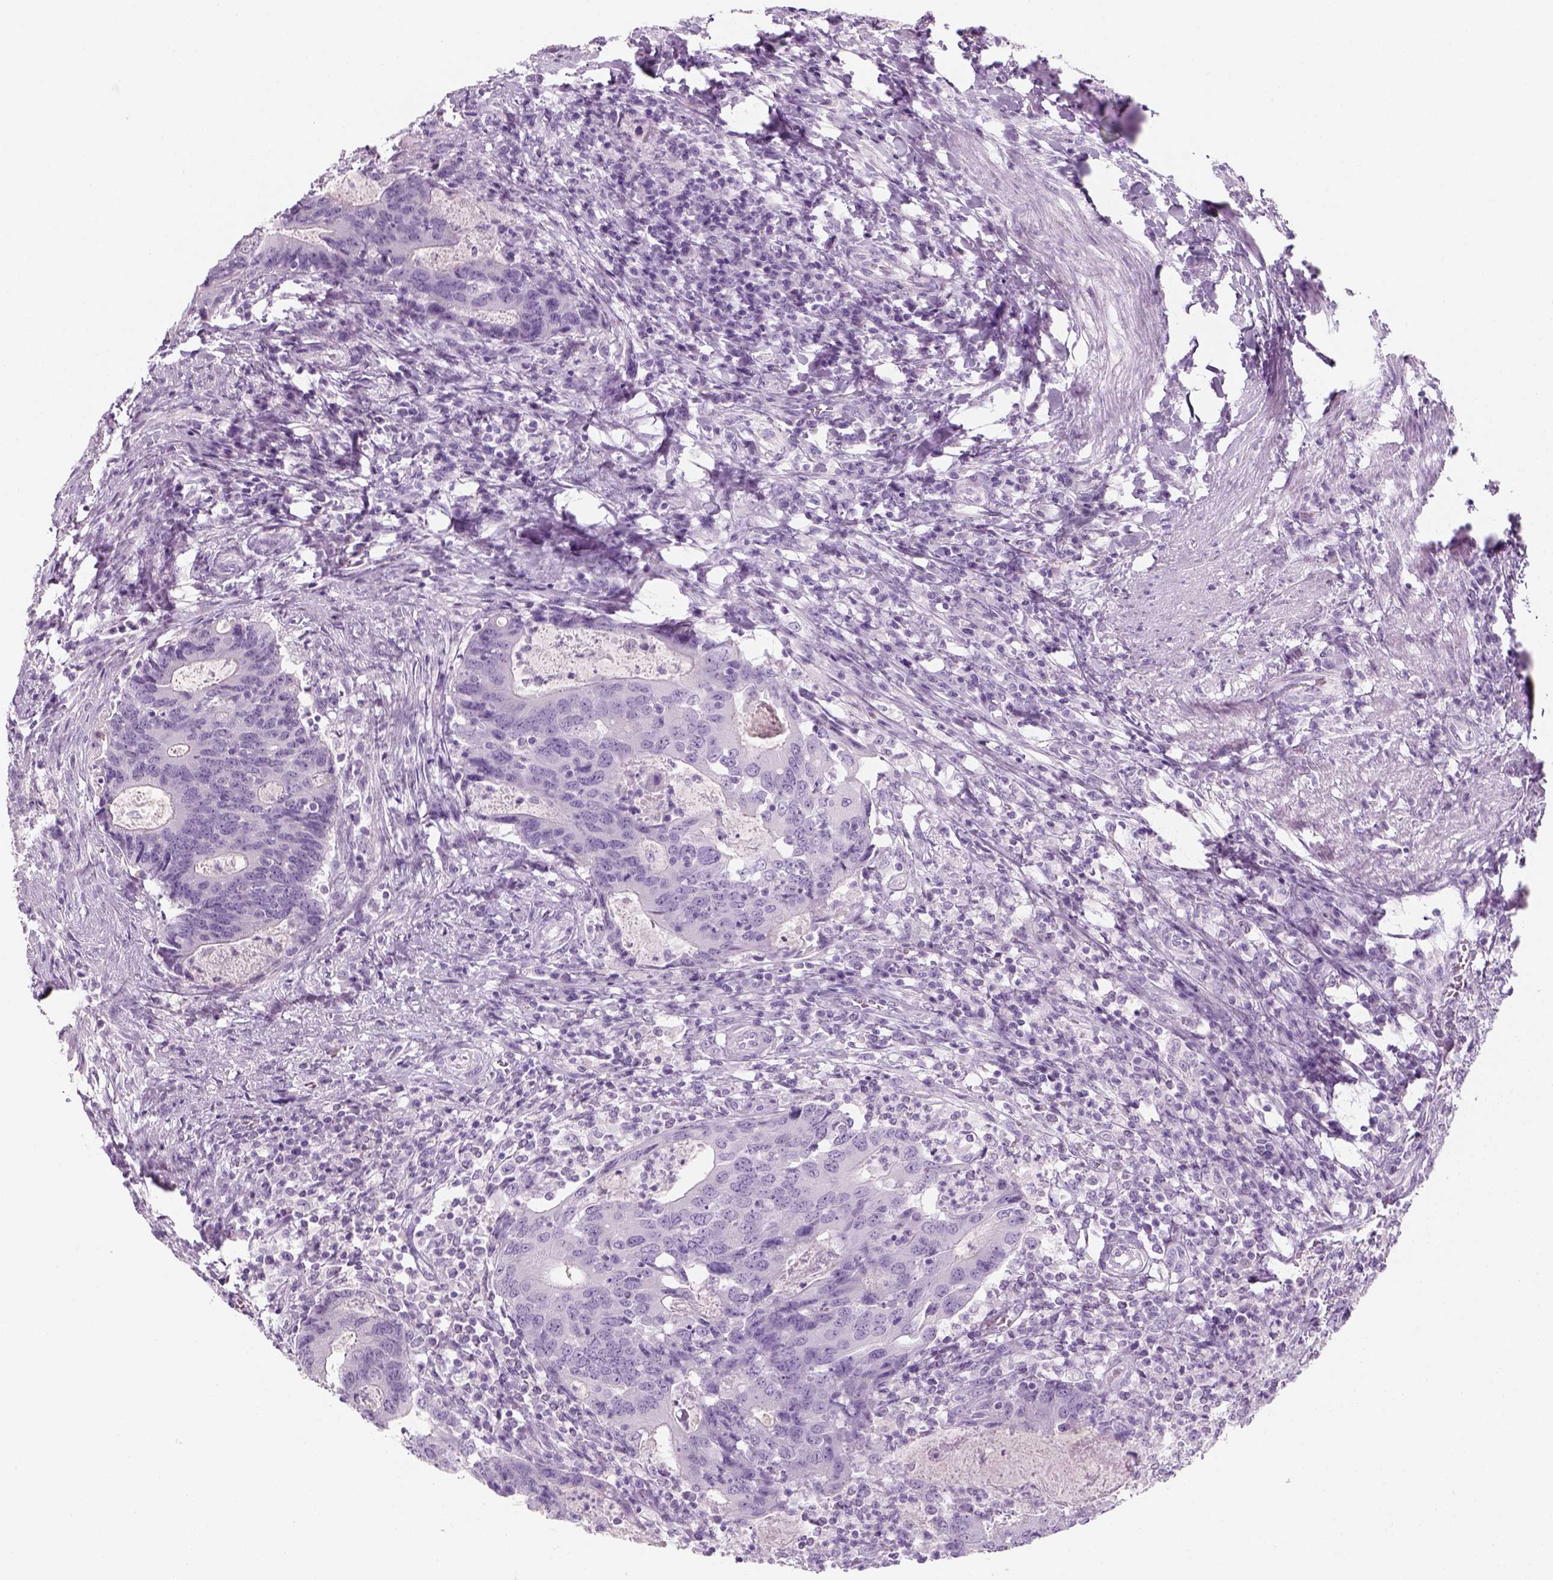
{"staining": {"intensity": "negative", "quantity": "none", "location": "none"}, "tissue": "colorectal cancer", "cell_type": "Tumor cells", "image_type": "cancer", "snomed": [{"axis": "morphology", "description": "Adenocarcinoma, NOS"}, {"axis": "topography", "description": "Colon"}], "caption": "Immunohistochemistry of colorectal cancer (adenocarcinoma) shows no staining in tumor cells. Nuclei are stained in blue.", "gene": "KRTAP11-1", "patient": {"sex": "male", "age": 67}}